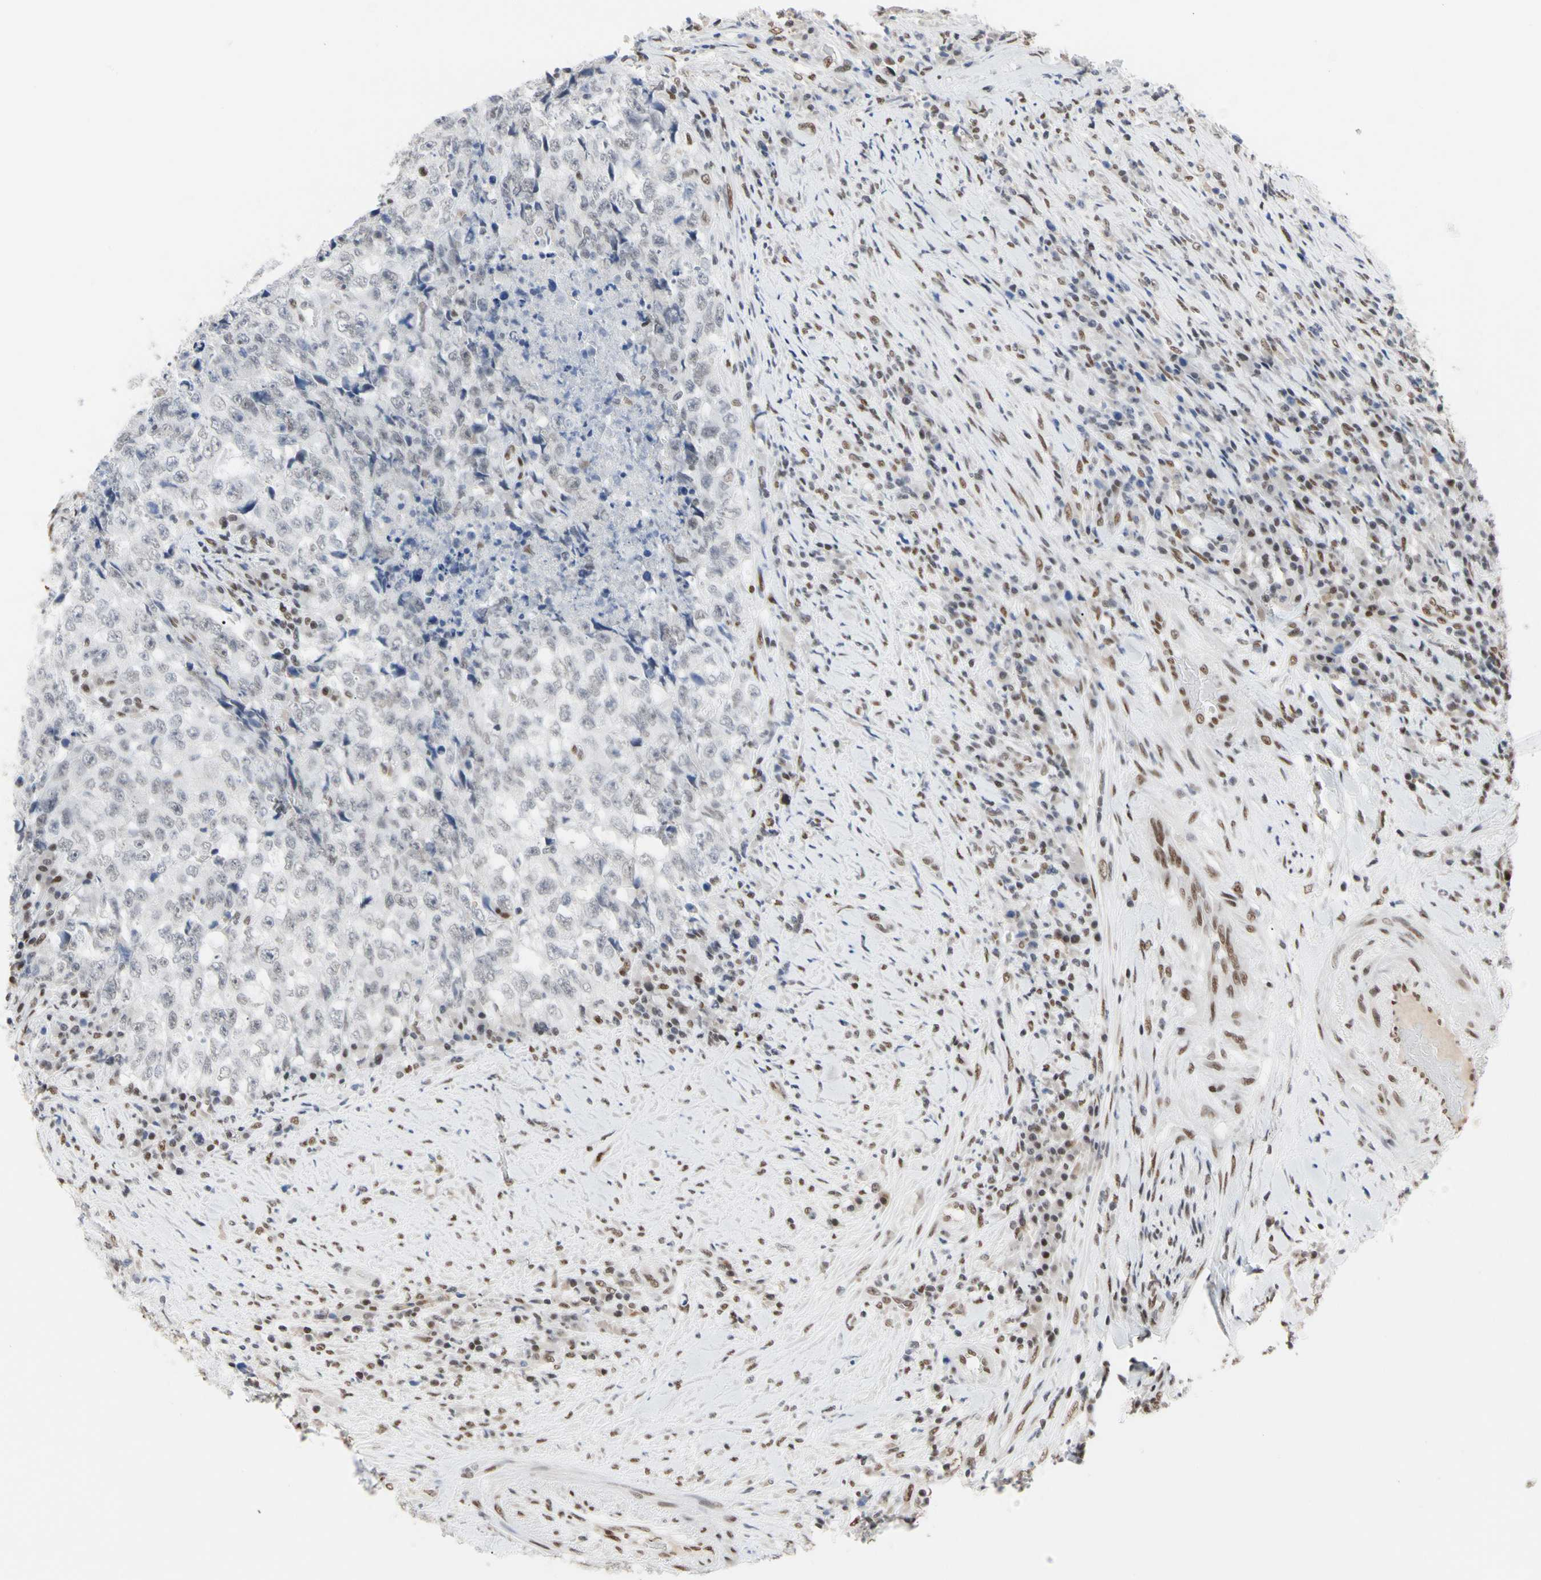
{"staining": {"intensity": "negative", "quantity": "none", "location": "none"}, "tissue": "testis cancer", "cell_type": "Tumor cells", "image_type": "cancer", "snomed": [{"axis": "morphology", "description": "Necrosis, NOS"}, {"axis": "morphology", "description": "Carcinoma, Embryonal, NOS"}, {"axis": "topography", "description": "Testis"}], "caption": "Tumor cells are negative for brown protein staining in testis embryonal carcinoma.", "gene": "FAM98B", "patient": {"sex": "male", "age": 19}}